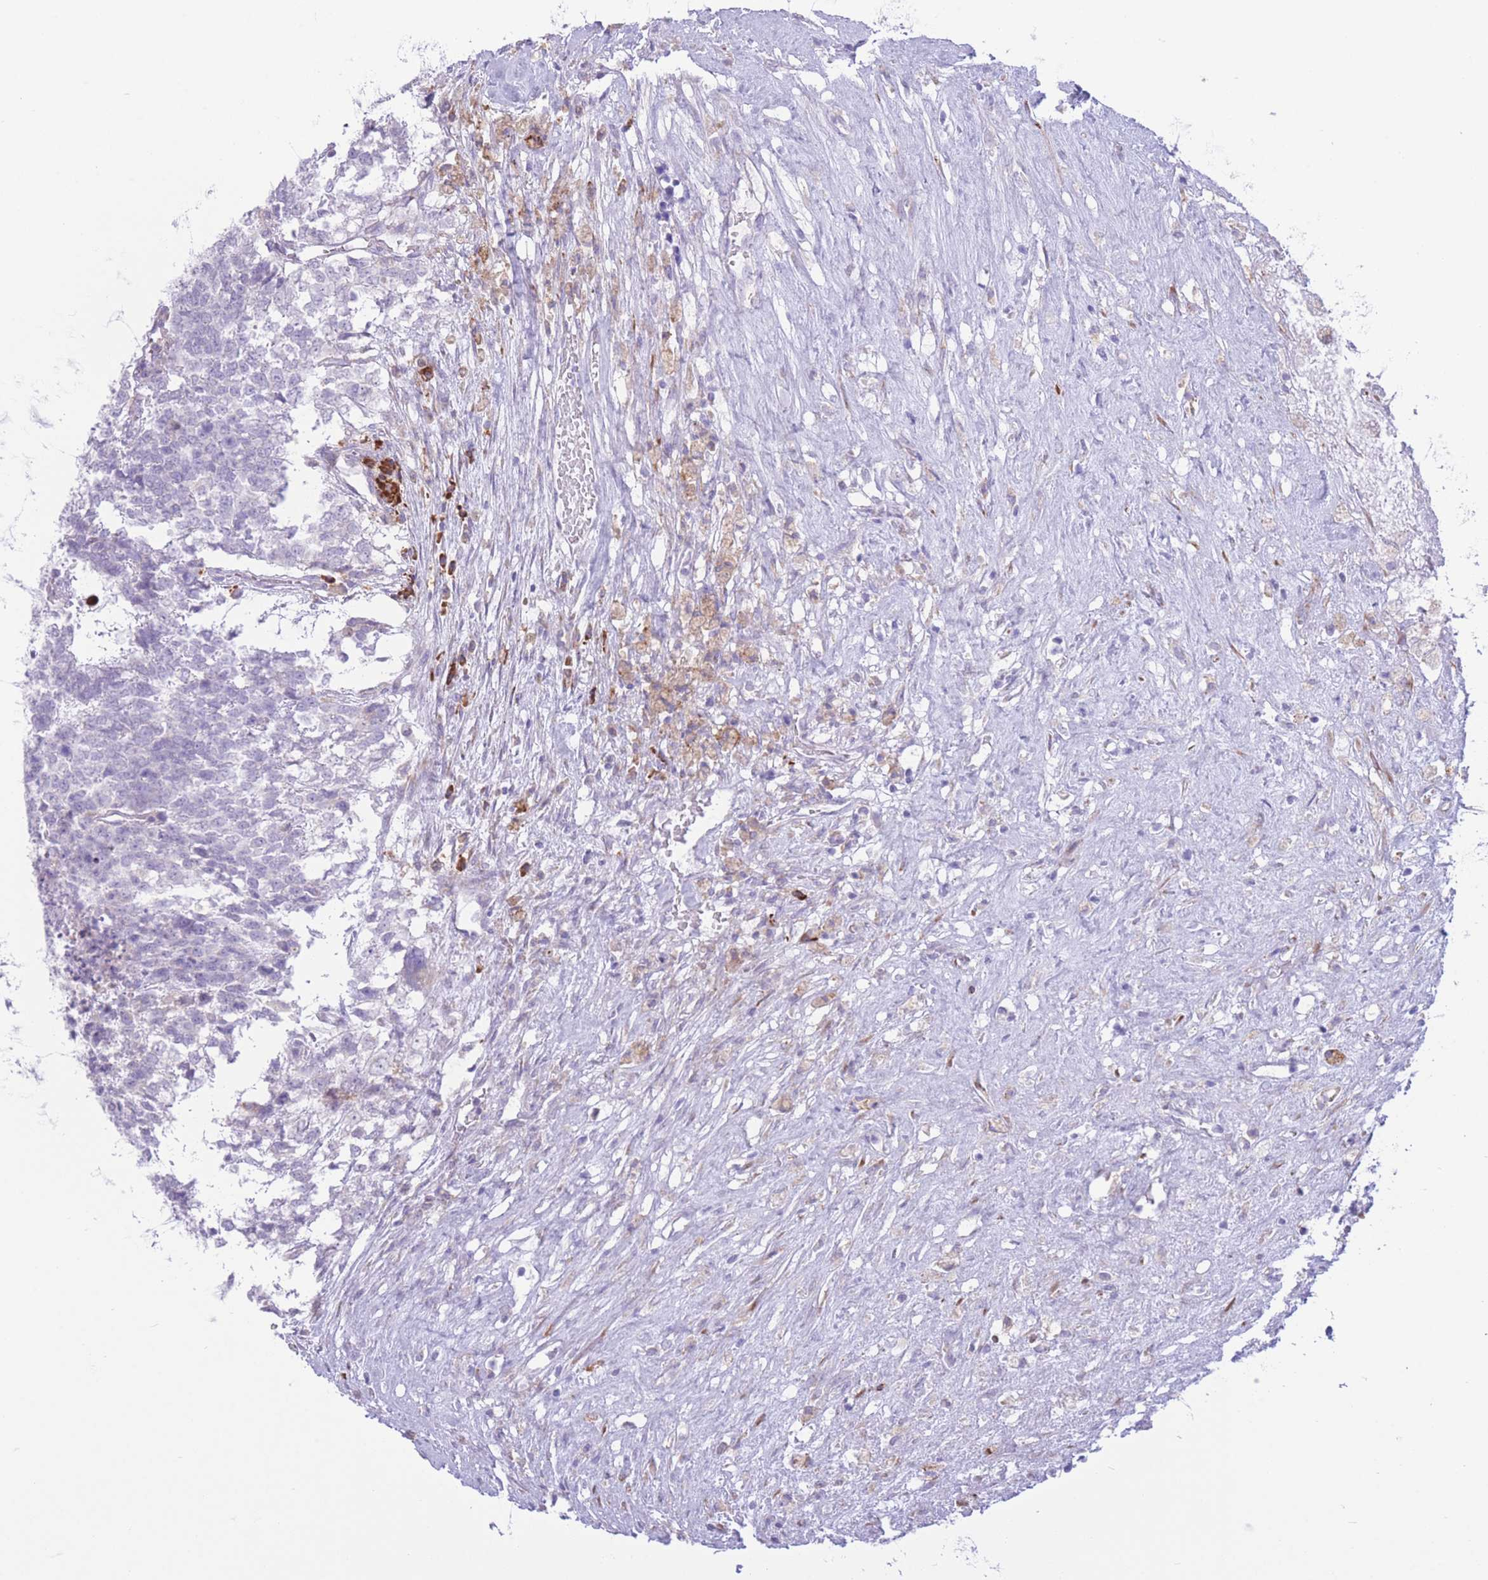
{"staining": {"intensity": "negative", "quantity": "none", "location": "none"}, "tissue": "testis cancer", "cell_type": "Tumor cells", "image_type": "cancer", "snomed": [{"axis": "morphology", "description": "Carcinoma, Embryonal, NOS"}, {"axis": "topography", "description": "Testis"}], "caption": "There is no significant staining in tumor cells of testis cancer.", "gene": "MYDGF", "patient": {"sex": "male", "age": 23}}